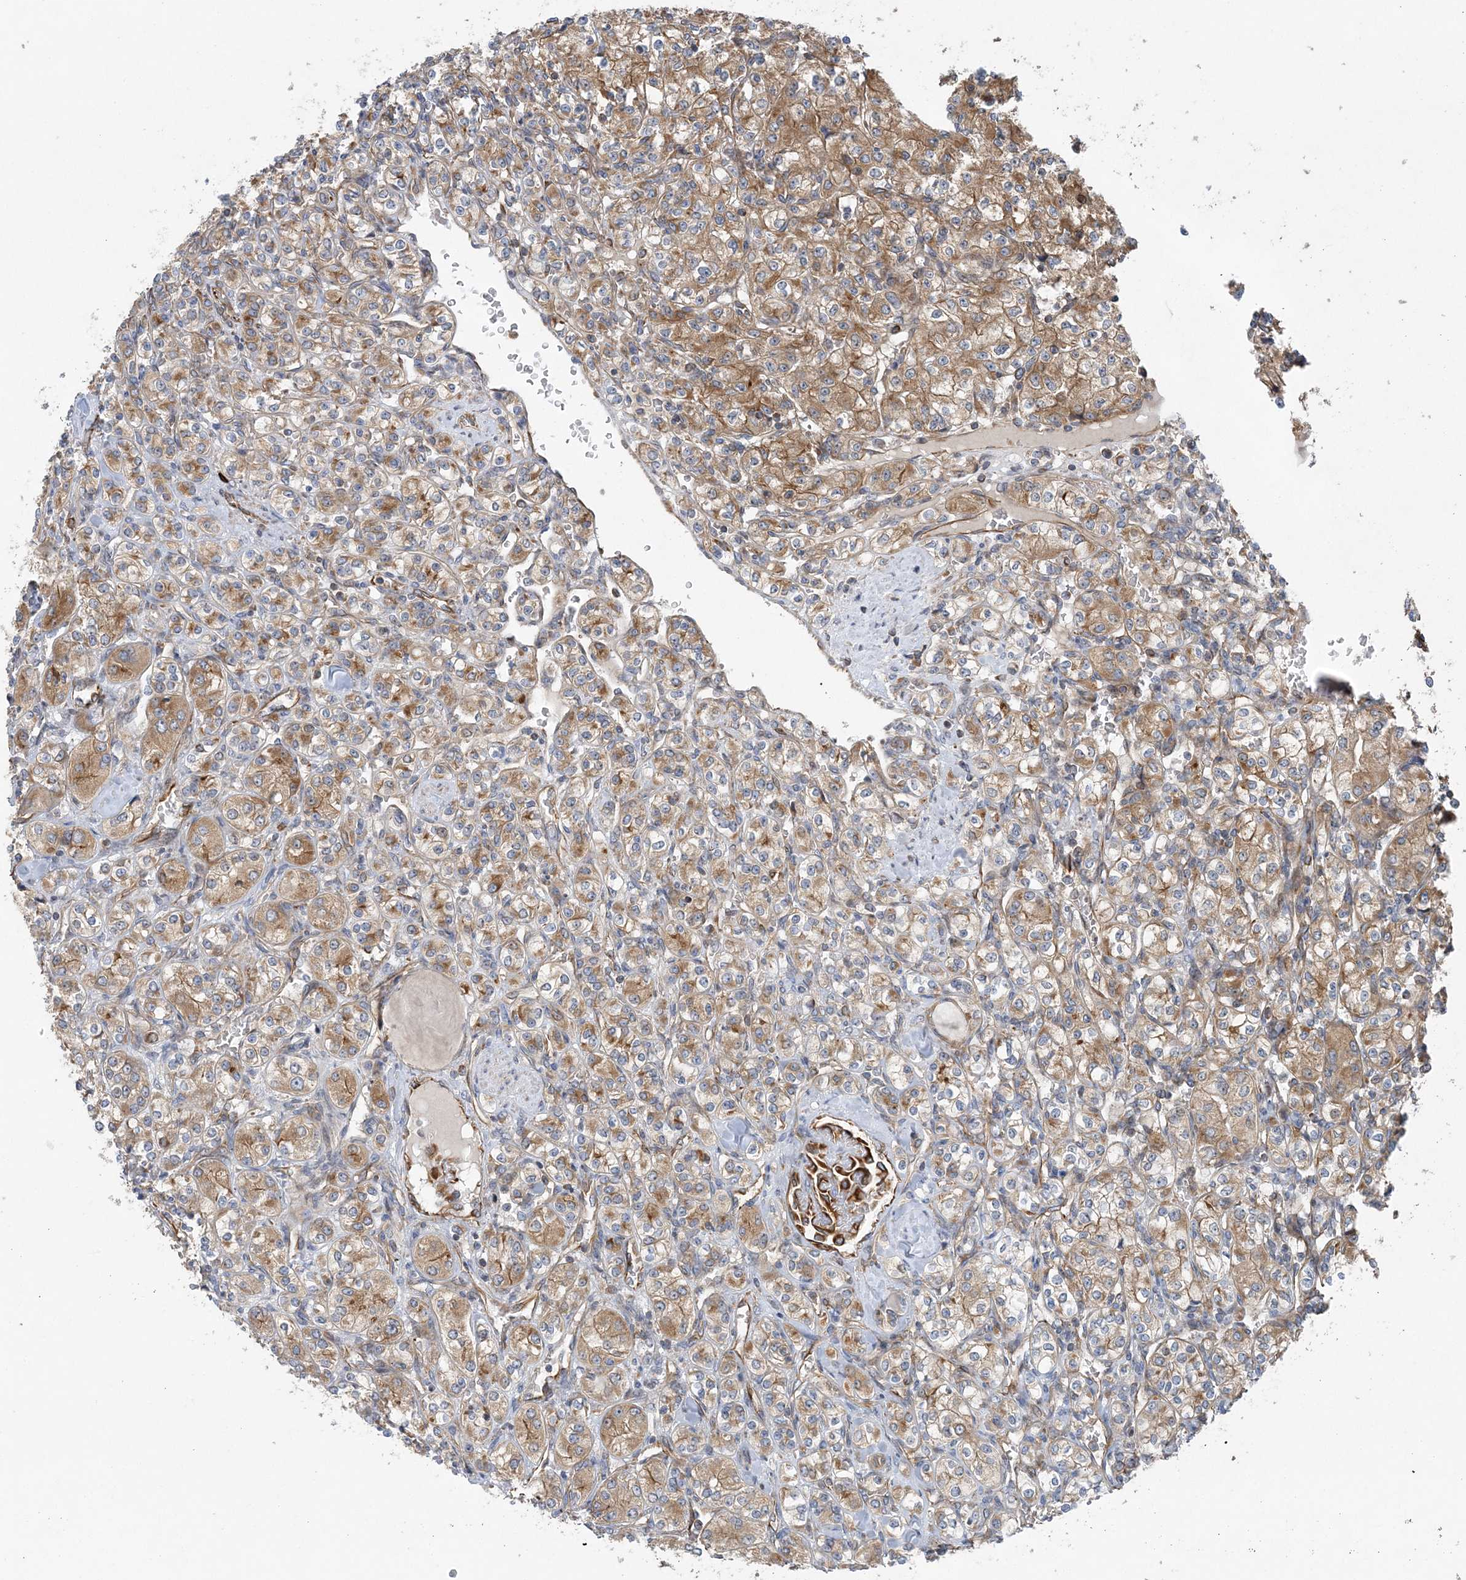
{"staining": {"intensity": "moderate", "quantity": "25%-75%", "location": "cytoplasmic/membranous"}, "tissue": "renal cancer", "cell_type": "Tumor cells", "image_type": "cancer", "snomed": [{"axis": "morphology", "description": "Adenocarcinoma, NOS"}, {"axis": "topography", "description": "Kidney"}], "caption": "A histopathology image of renal adenocarcinoma stained for a protein displays moderate cytoplasmic/membranous brown staining in tumor cells.", "gene": "FAM114A2", "patient": {"sex": "male", "age": 77}}